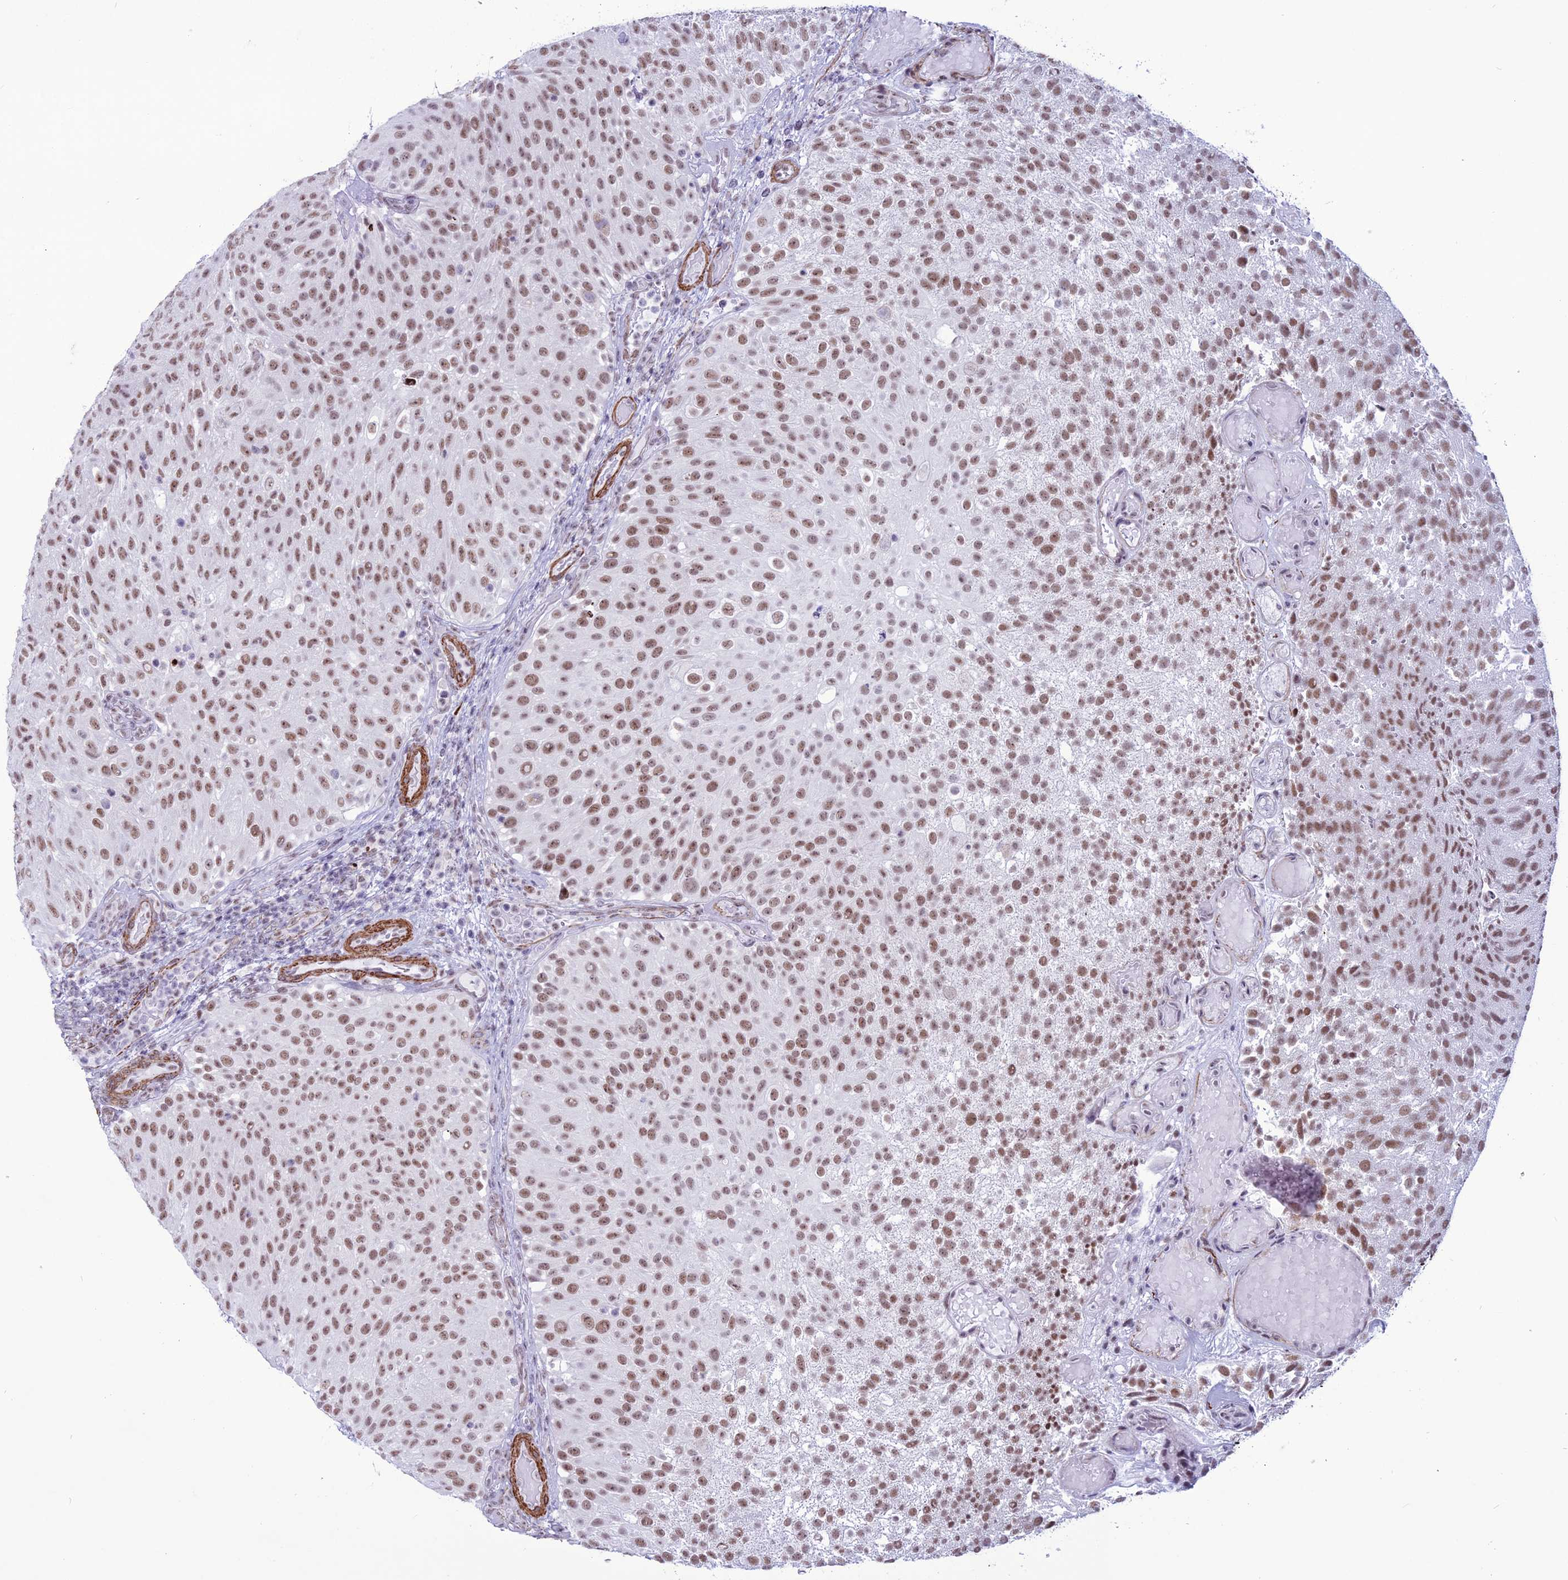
{"staining": {"intensity": "moderate", "quantity": ">75%", "location": "nuclear"}, "tissue": "urothelial cancer", "cell_type": "Tumor cells", "image_type": "cancer", "snomed": [{"axis": "morphology", "description": "Urothelial carcinoma, Low grade"}, {"axis": "topography", "description": "Urinary bladder"}], "caption": "Urothelial cancer tissue exhibits moderate nuclear staining in about >75% of tumor cells, visualized by immunohistochemistry.", "gene": "U2AF1", "patient": {"sex": "male", "age": 78}}